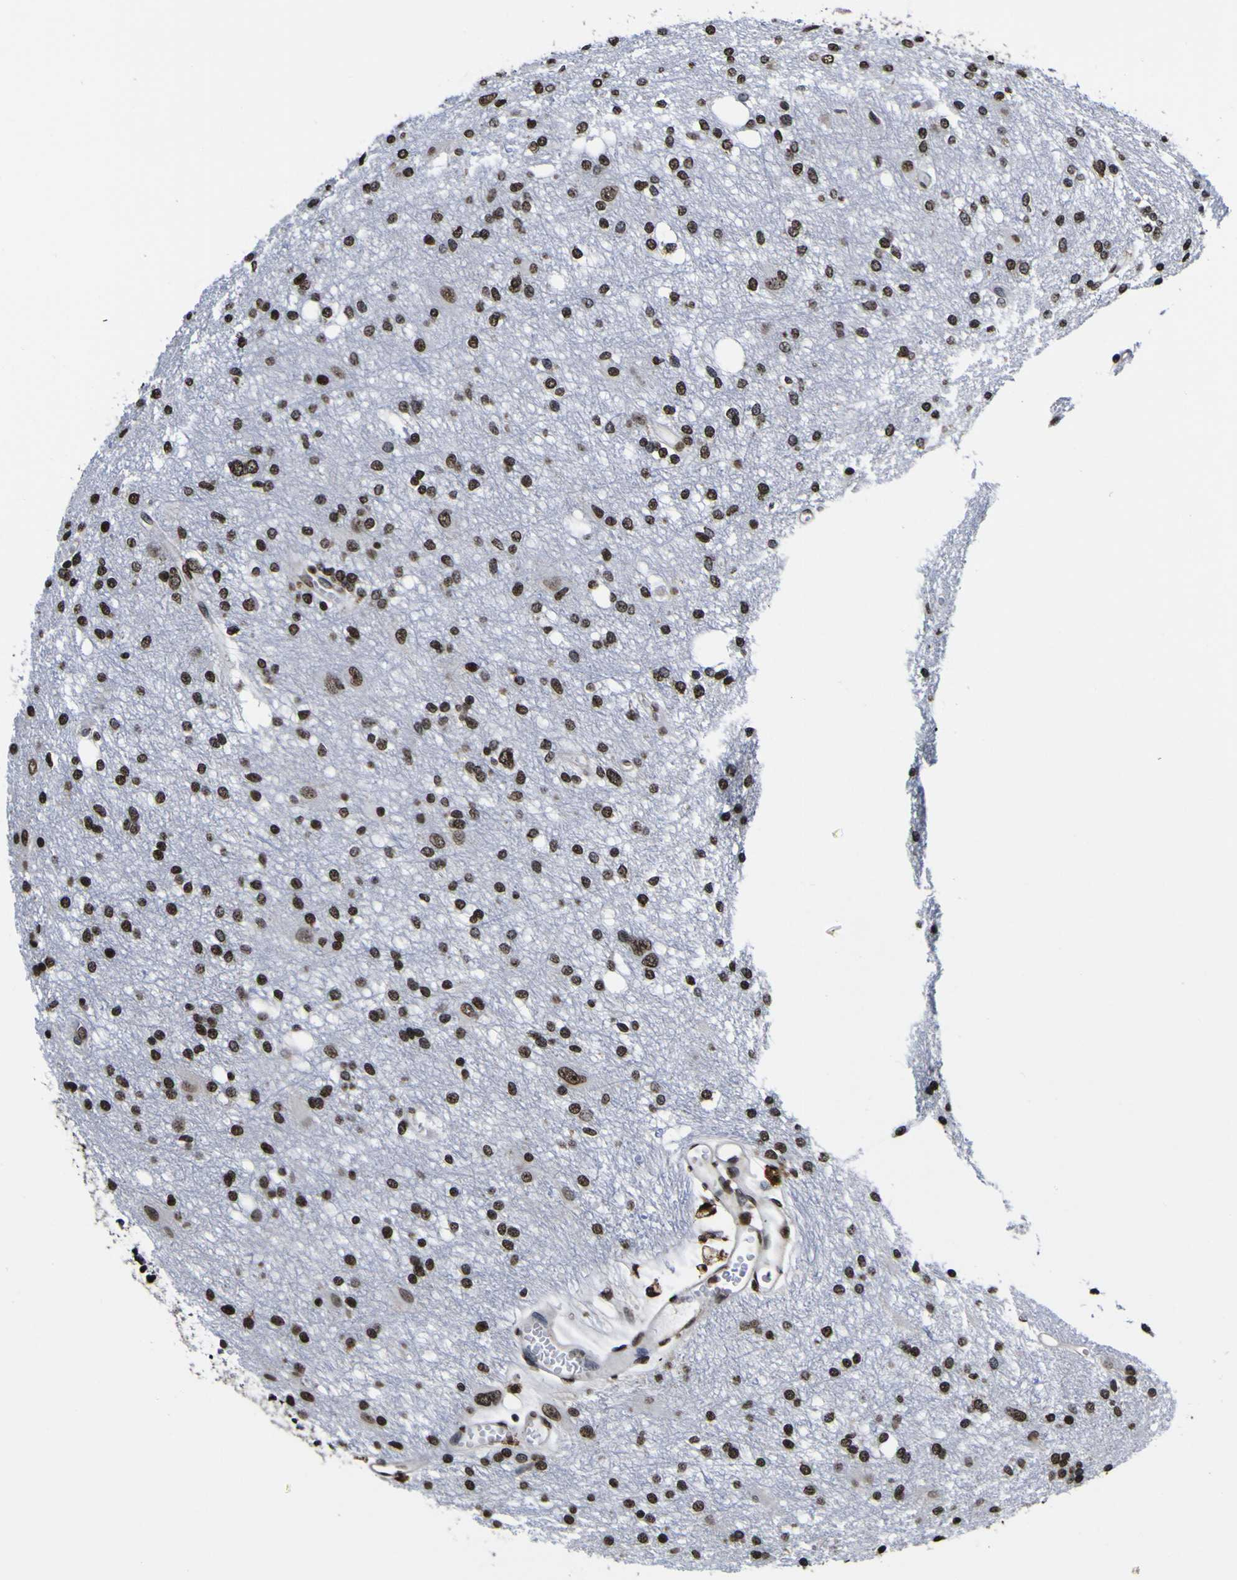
{"staining": {"intensity": "strong", "quantity": ">75%", "location": "nuclear"}, "tissue": "glioma", "cell_type": "Tumor cells", "image_type": "cancer", "snomed": [{"axis": "morphology", "description": "Glioma, malignant, High grade"}, {"axis": "topography", "description": "Brain"}], "caption": "Immunohistochemistry photomicrograph of neoplastic tissue: human malignant glioma (high-grade) stained using immunohistochemistry reveals high levels of strong protein expression localized specifically in the nuclear of tumor cells, appearing as a nuclear brown color.", "gene": "PIAS1", "patient": {"sex": "female", "age": 59}}